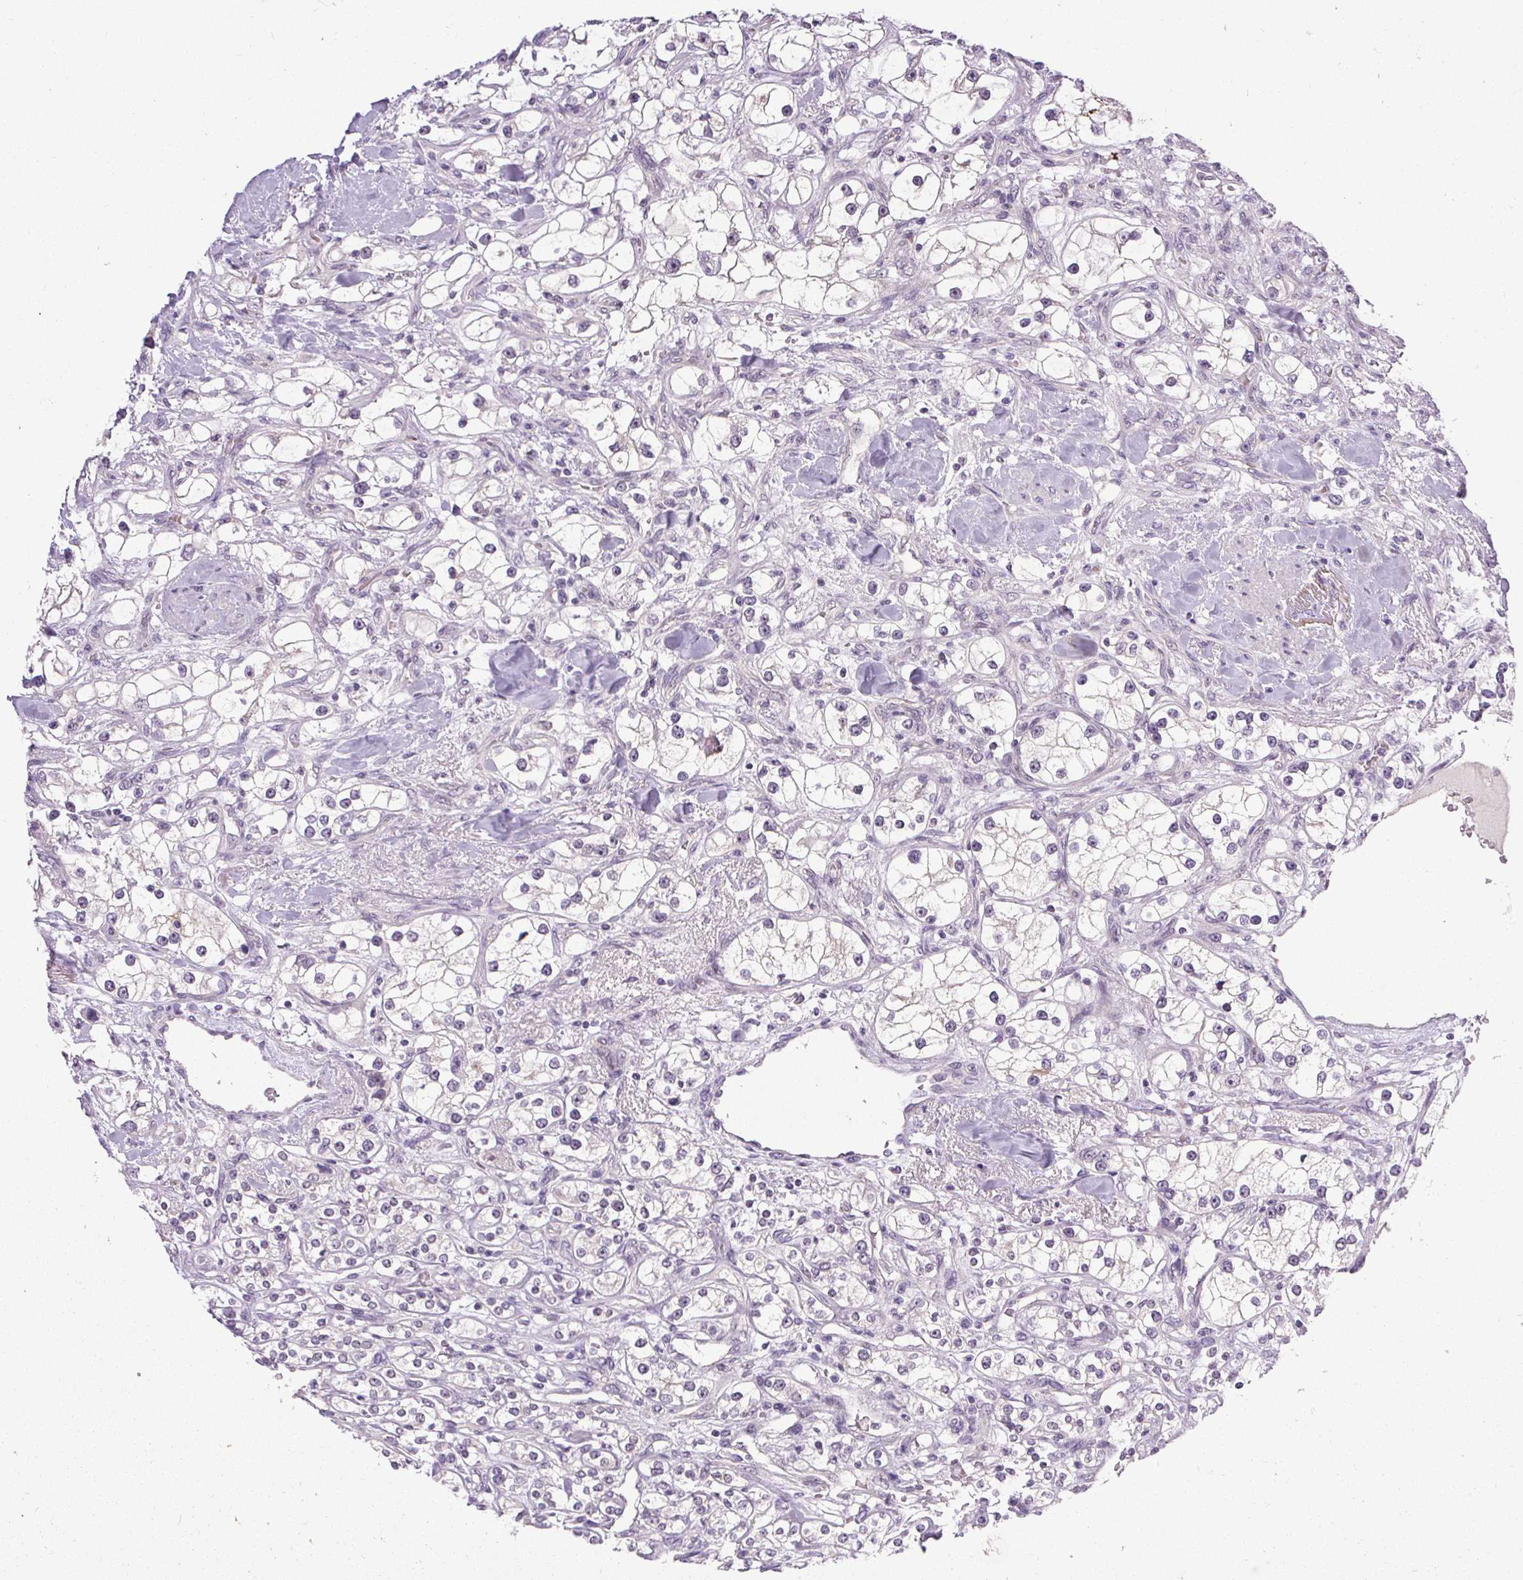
{"staining": {"intensity": "negative", "quantity": "none", "location": "none"}, "tissue": "renal cancer", "cell_type": "Tumor cells", "image_type": "cancer", "snomed": [{"axis": "morphology", "description": "Adenocarcinoma, NOS"}, {"axis": "topography", "description": "Kidney"}], "caption": "Protein analysis of renal cancer (adenocarcinoma) reveals no significant positivity in tumor cells.", "gene": "FAM117B", "patient": {"sex": "male", "age": 77}}